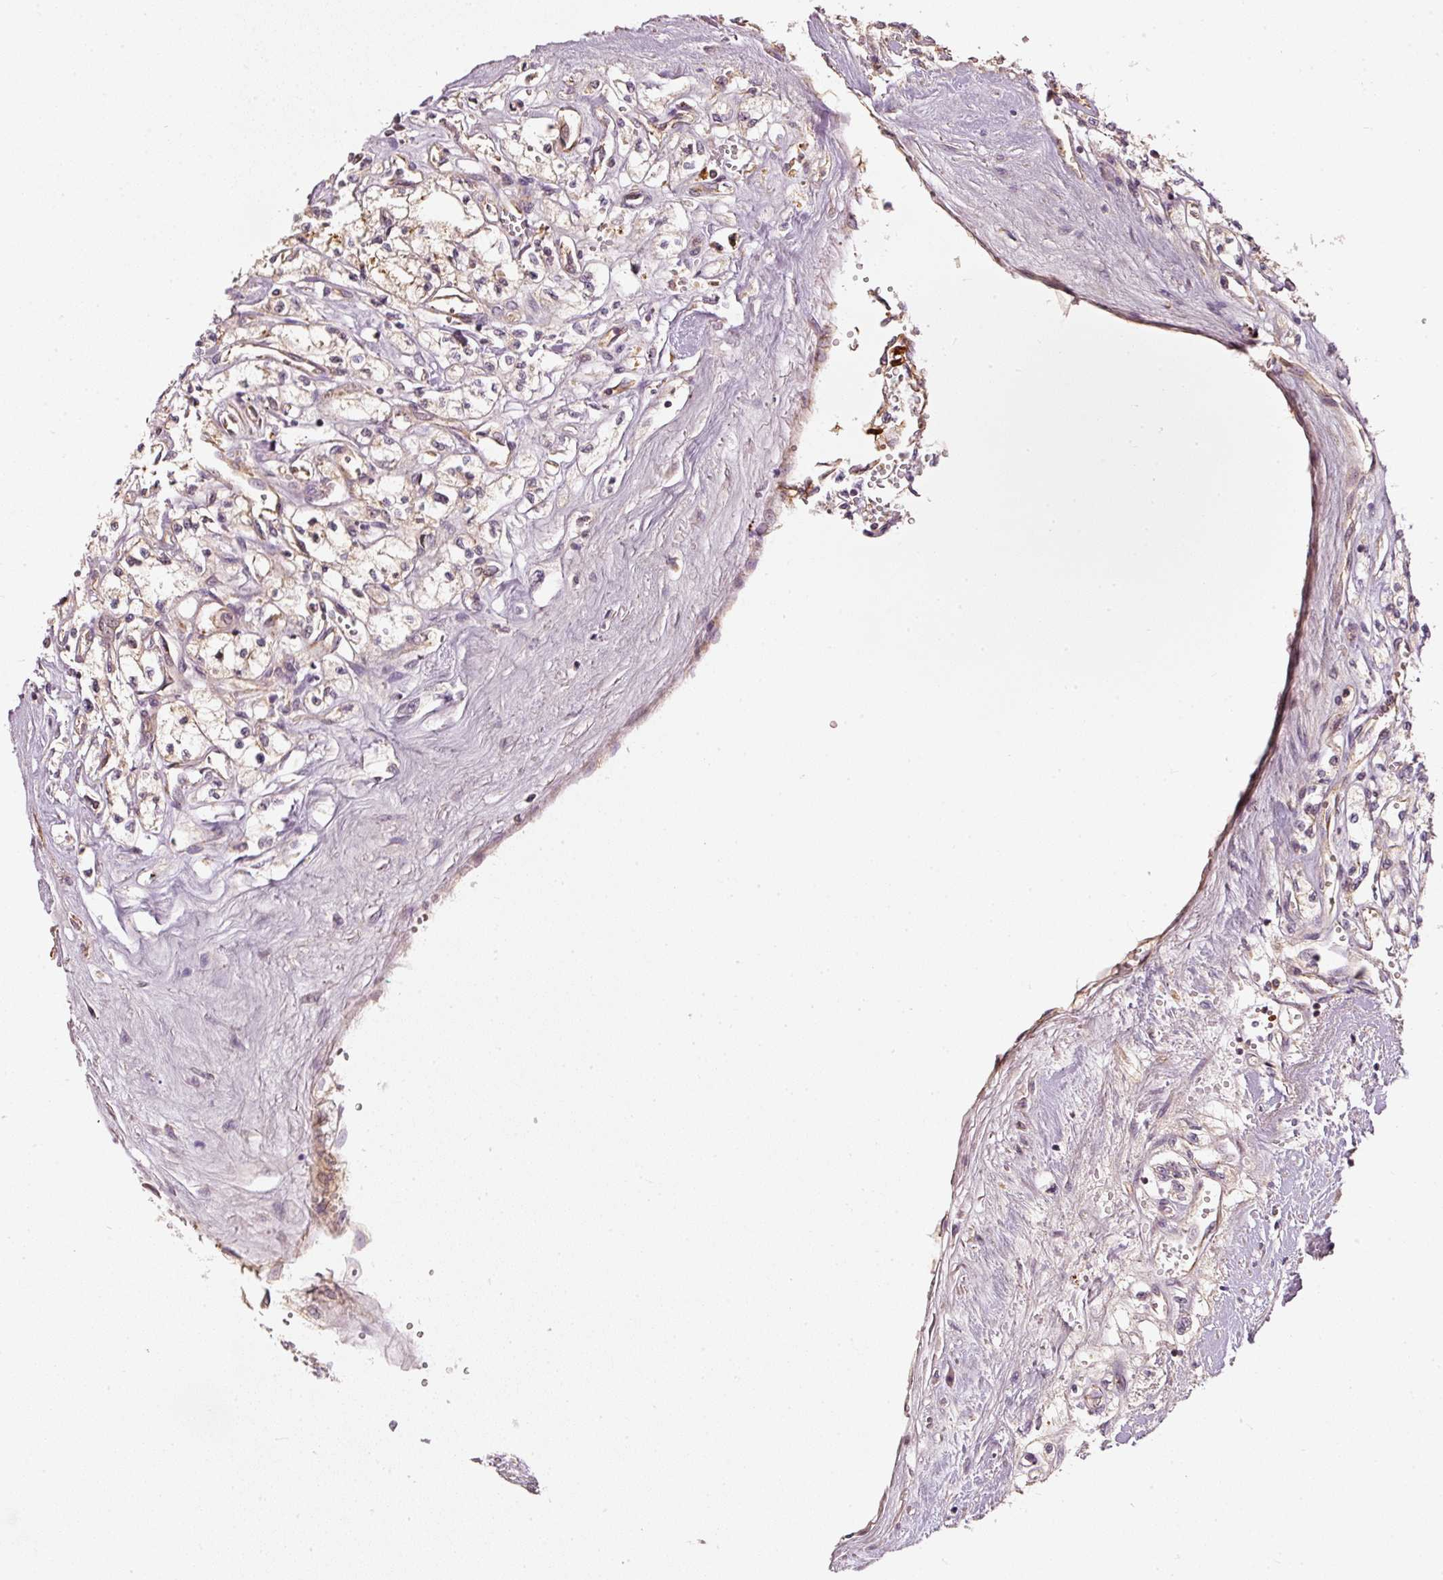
{"staining": {"intensity": "weak", "quantity": "25%-75%", "location": "cytoplasmic/membranous"}, "tissue": "renal cancer", "cell_type": "Tumor cells", "image_type": "cancer", "snomed": [{"axis": "morphology", "description": "Adenocarcinoma, NOS"}, {"axis": "topography", "description": "Kidney"}], "caption": "Protein expression analysis of human adenocarcinoma (renal) reveals weak cytoplasmic/membranous staining in approximately 25%-75% of tumor cells.", "gene": "MTHFD1L", "patient": {"sex": "male", "age": 56}}